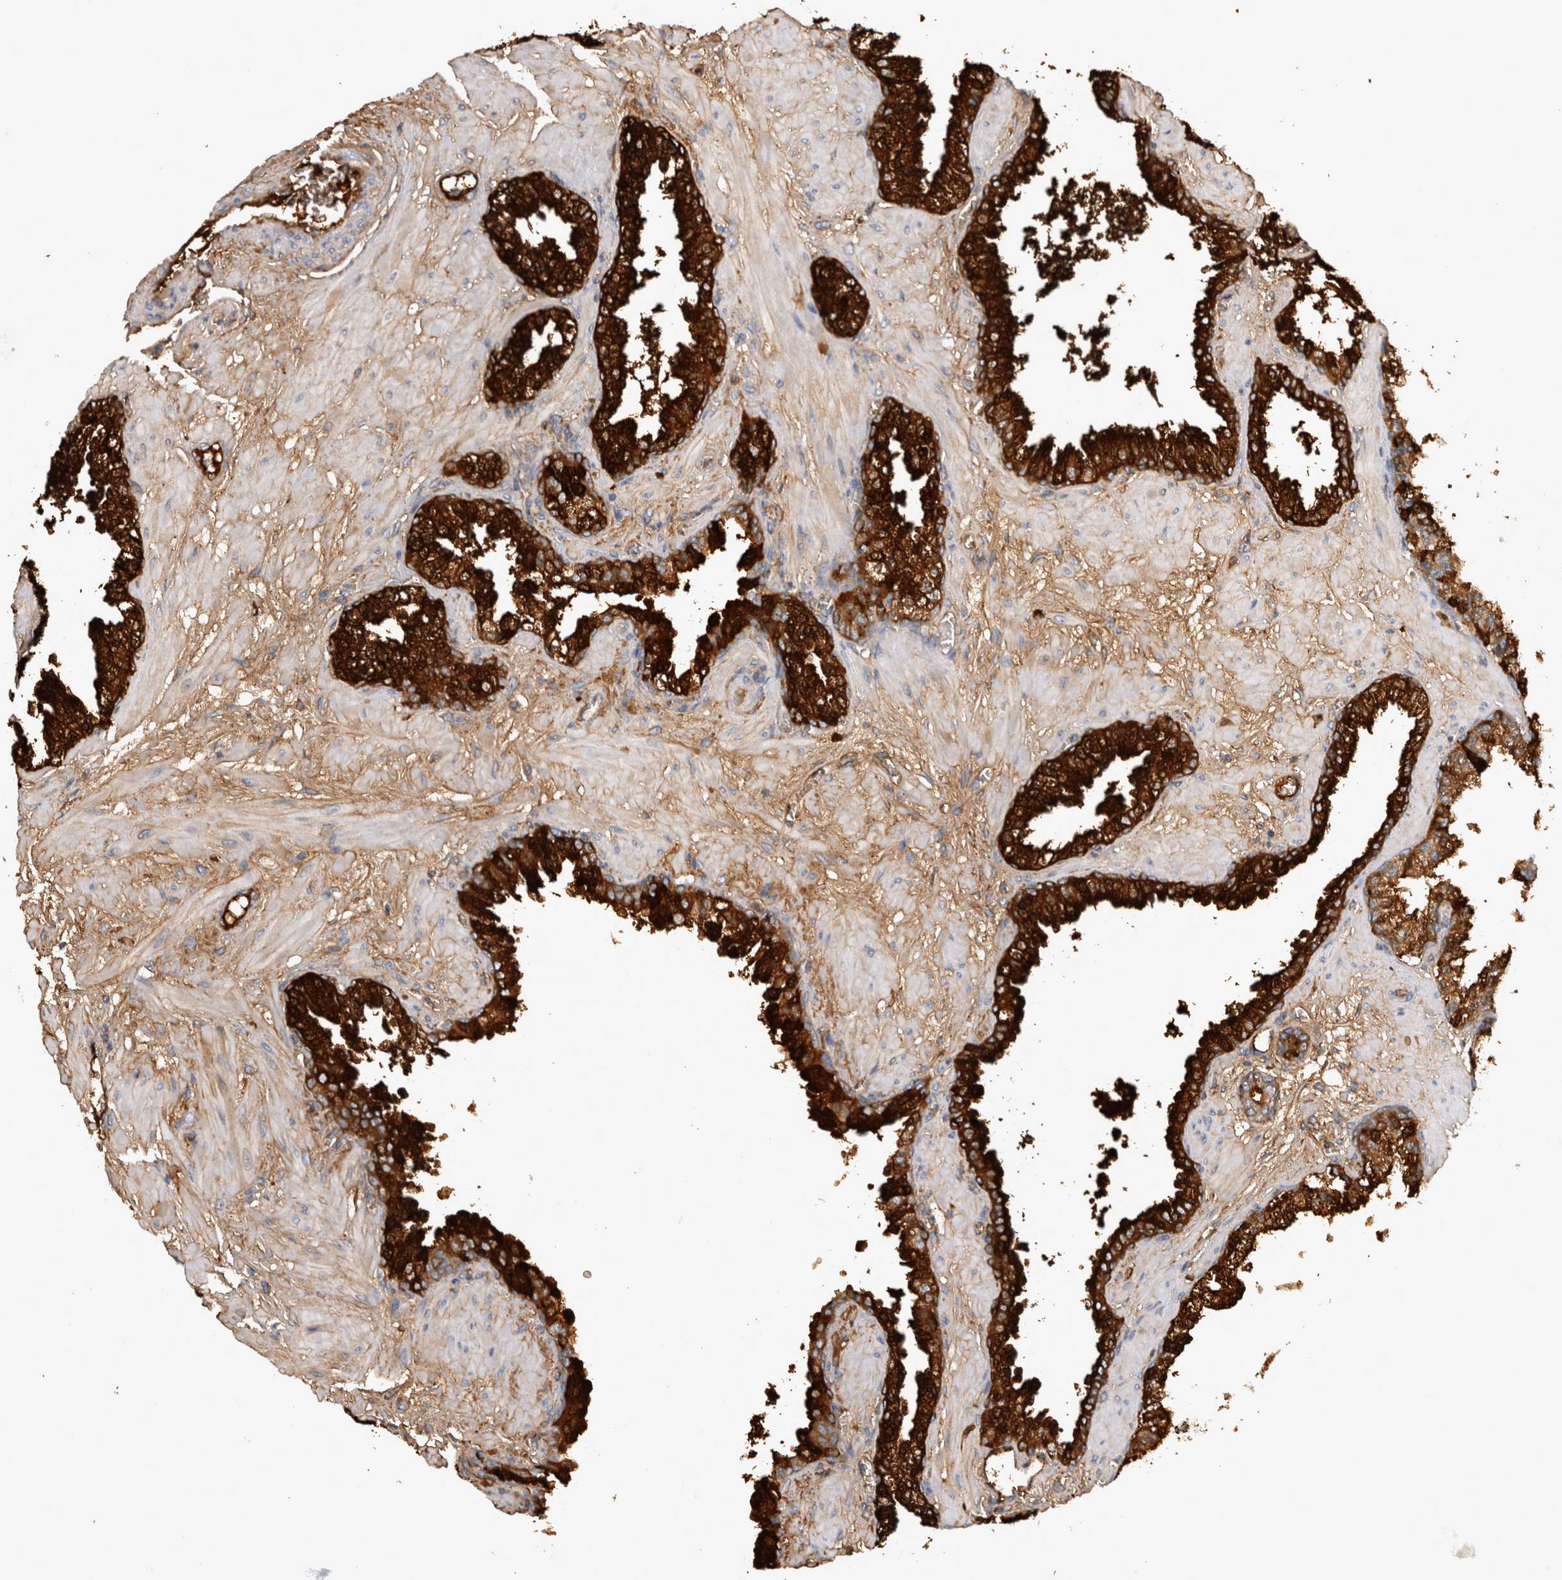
{"staining": {"intensity": "strong", "quantity": ">75%", "location": "cytoplasmic/membranous"}, "tissue": "prostate cancer", "cell_type": "Tumor cells", "image_type": "cancer", "snomed": [{"axis": "morphology", "description": "Adenocarcinoma, Low grade"}, {"axis": "topography", "description": "Prostate"}], "caption": "Human prostate cancer (low-grade adenocarcinoma) stained with a protein marker exhibits strong staining in tumor cells.", "gene": "MSMB", "patient": {"sex": "male", "age": 63}}